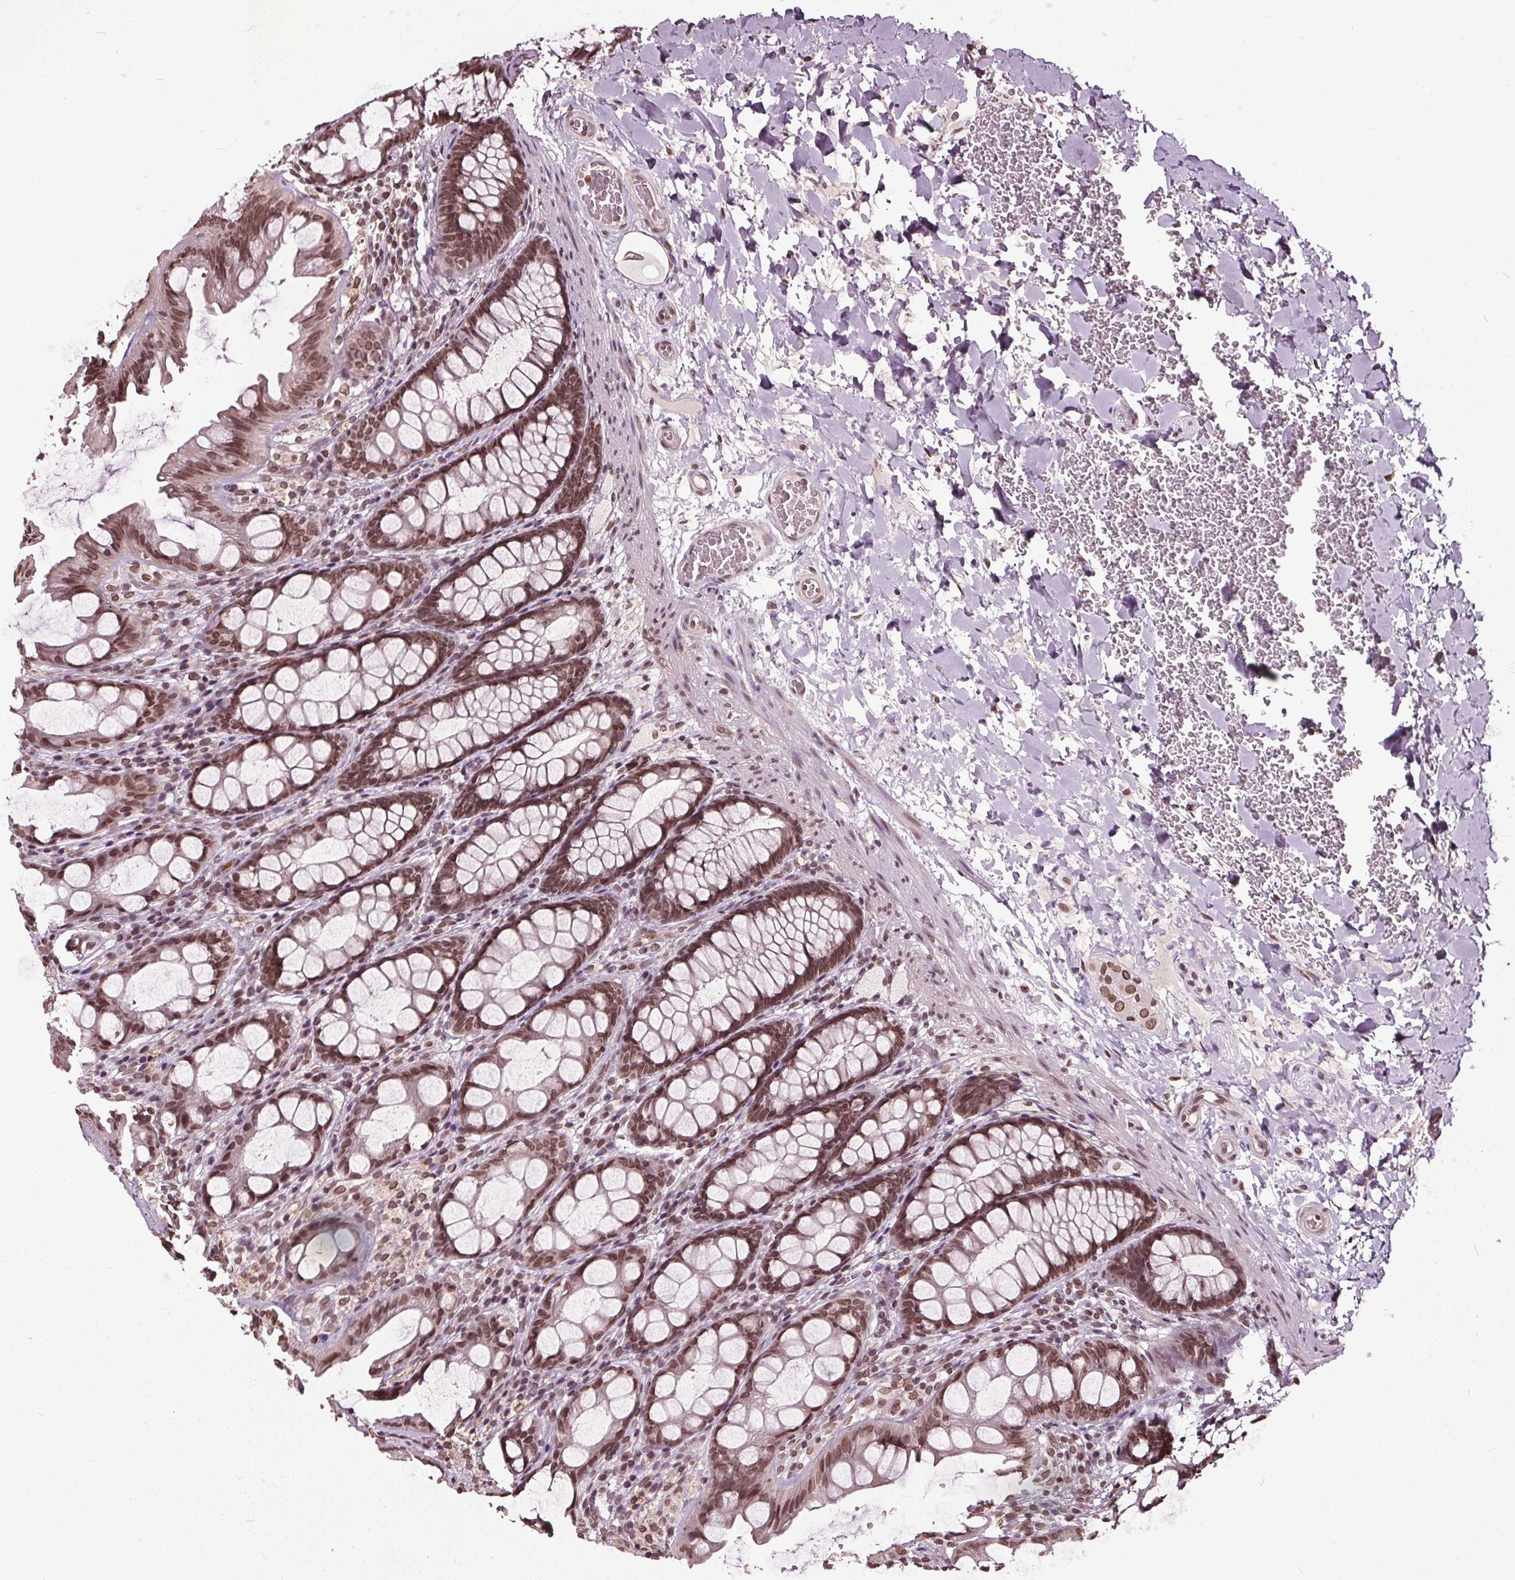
{"staining": {"intensity": "moderate", "quantity": ">75%", "location": "nuclear"}, "tissue": "colon", "cell_type": "Endothelial cells", "image_type": "normal", "snomed": [{"axis": "morphology", "description": "Normal tissue, NOS"}, {"axis": "topography", "description": "Colon"}], "caption": "DAB immunohistochemical staining of benign human colon shows moderate nuclear protein staining in about >75% of endothelial cells.", "gene": "TTC39C", "patient": {"sex": "male", "age": 47}}